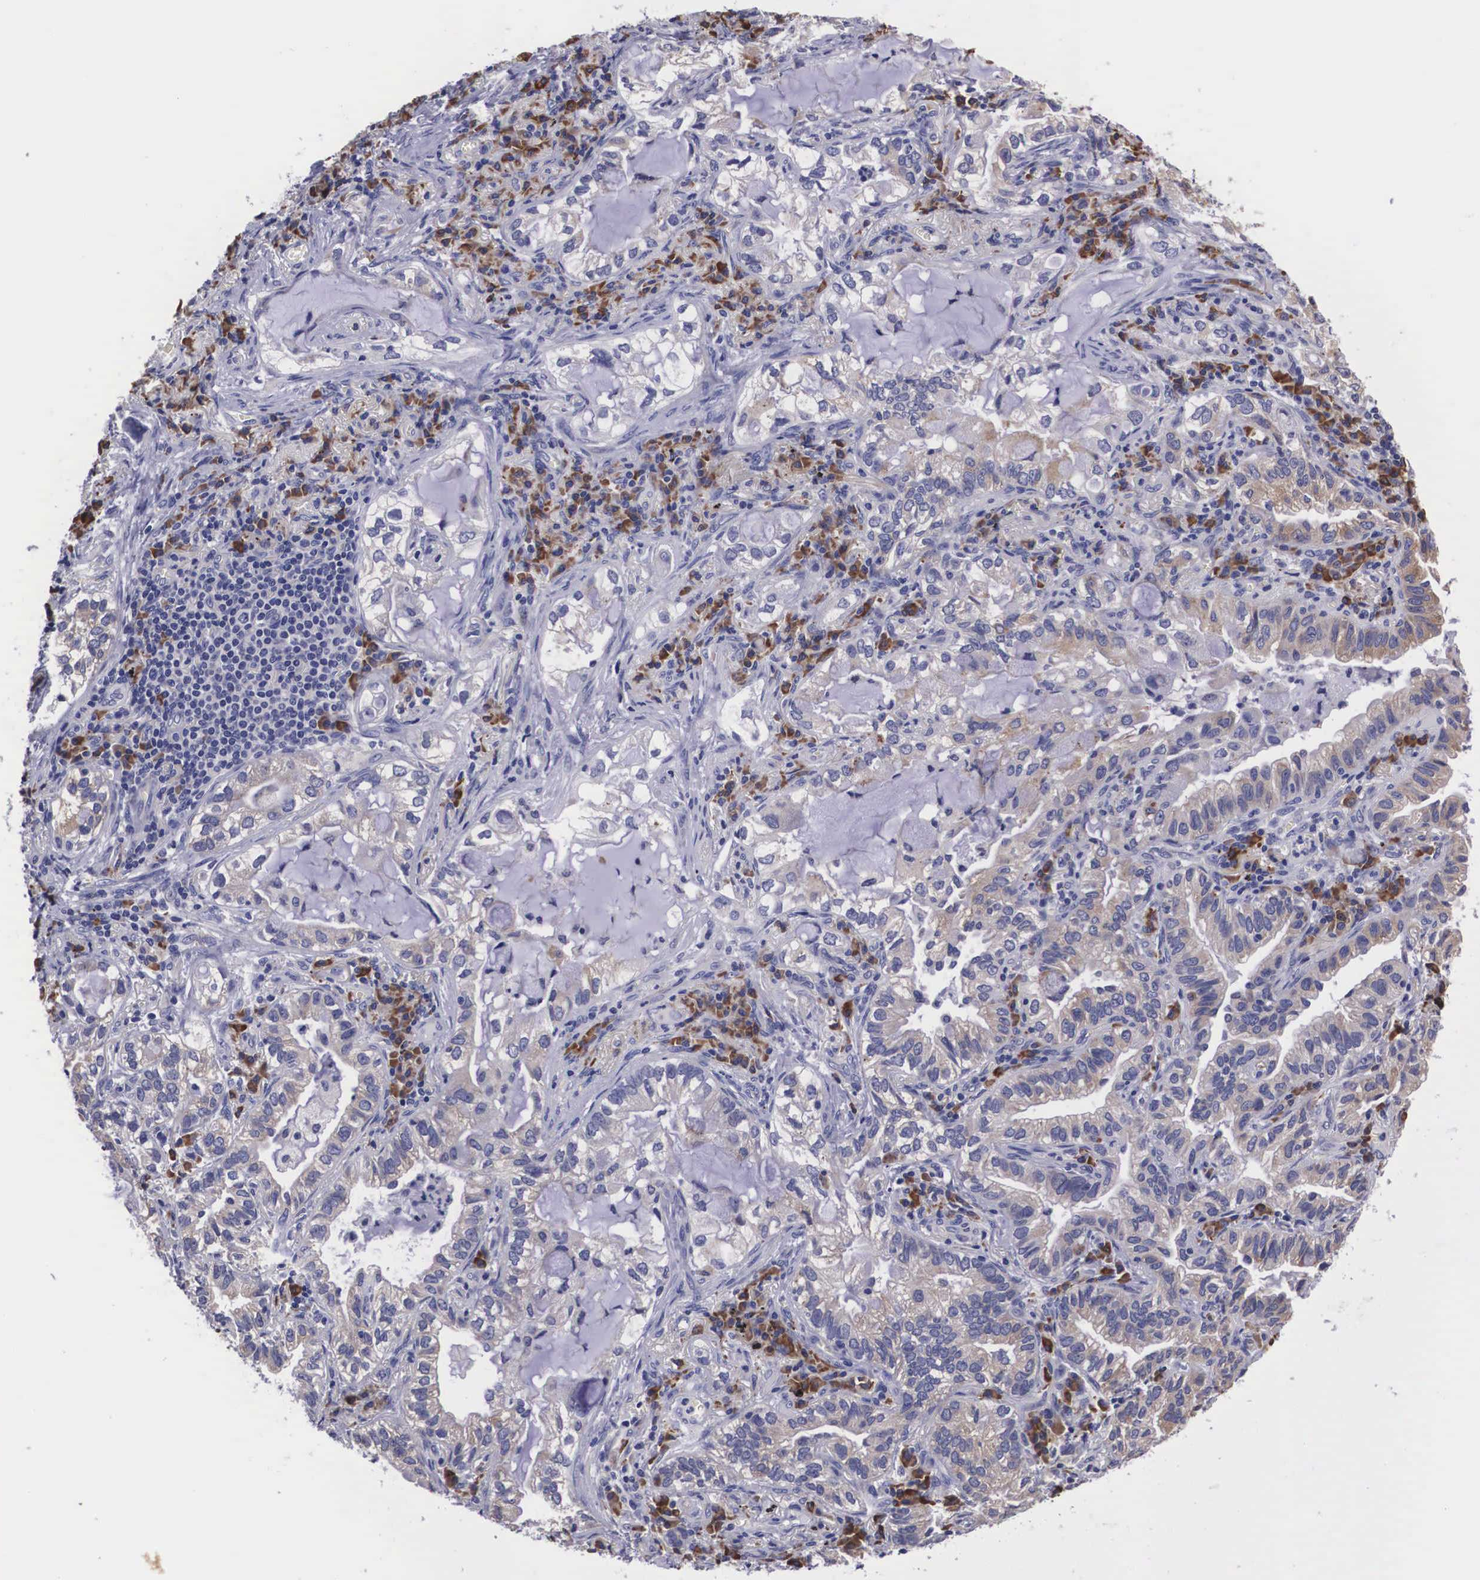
{"staining": {"intensity": "moderate", "quantity": "25%-75%", "location": "cytoplasmic/membranous"}, "tissue": "lung cancer", "cell_type": "Tumor cells", "image_type": "cancer", "snomed": [{"axis": "morphology", "description": "Adenocarcinoma, NOS"}, {"axis": "topography", "description": "Lung"}], "caption": "Moderate cytoplasmic/membranous protein positivity is identified in approximately 25%-75% of tumor cells in lung cancer (adenocarcinoma).", "gene": "CRELD2", "patient": {"sex": "female", "age": 50}}